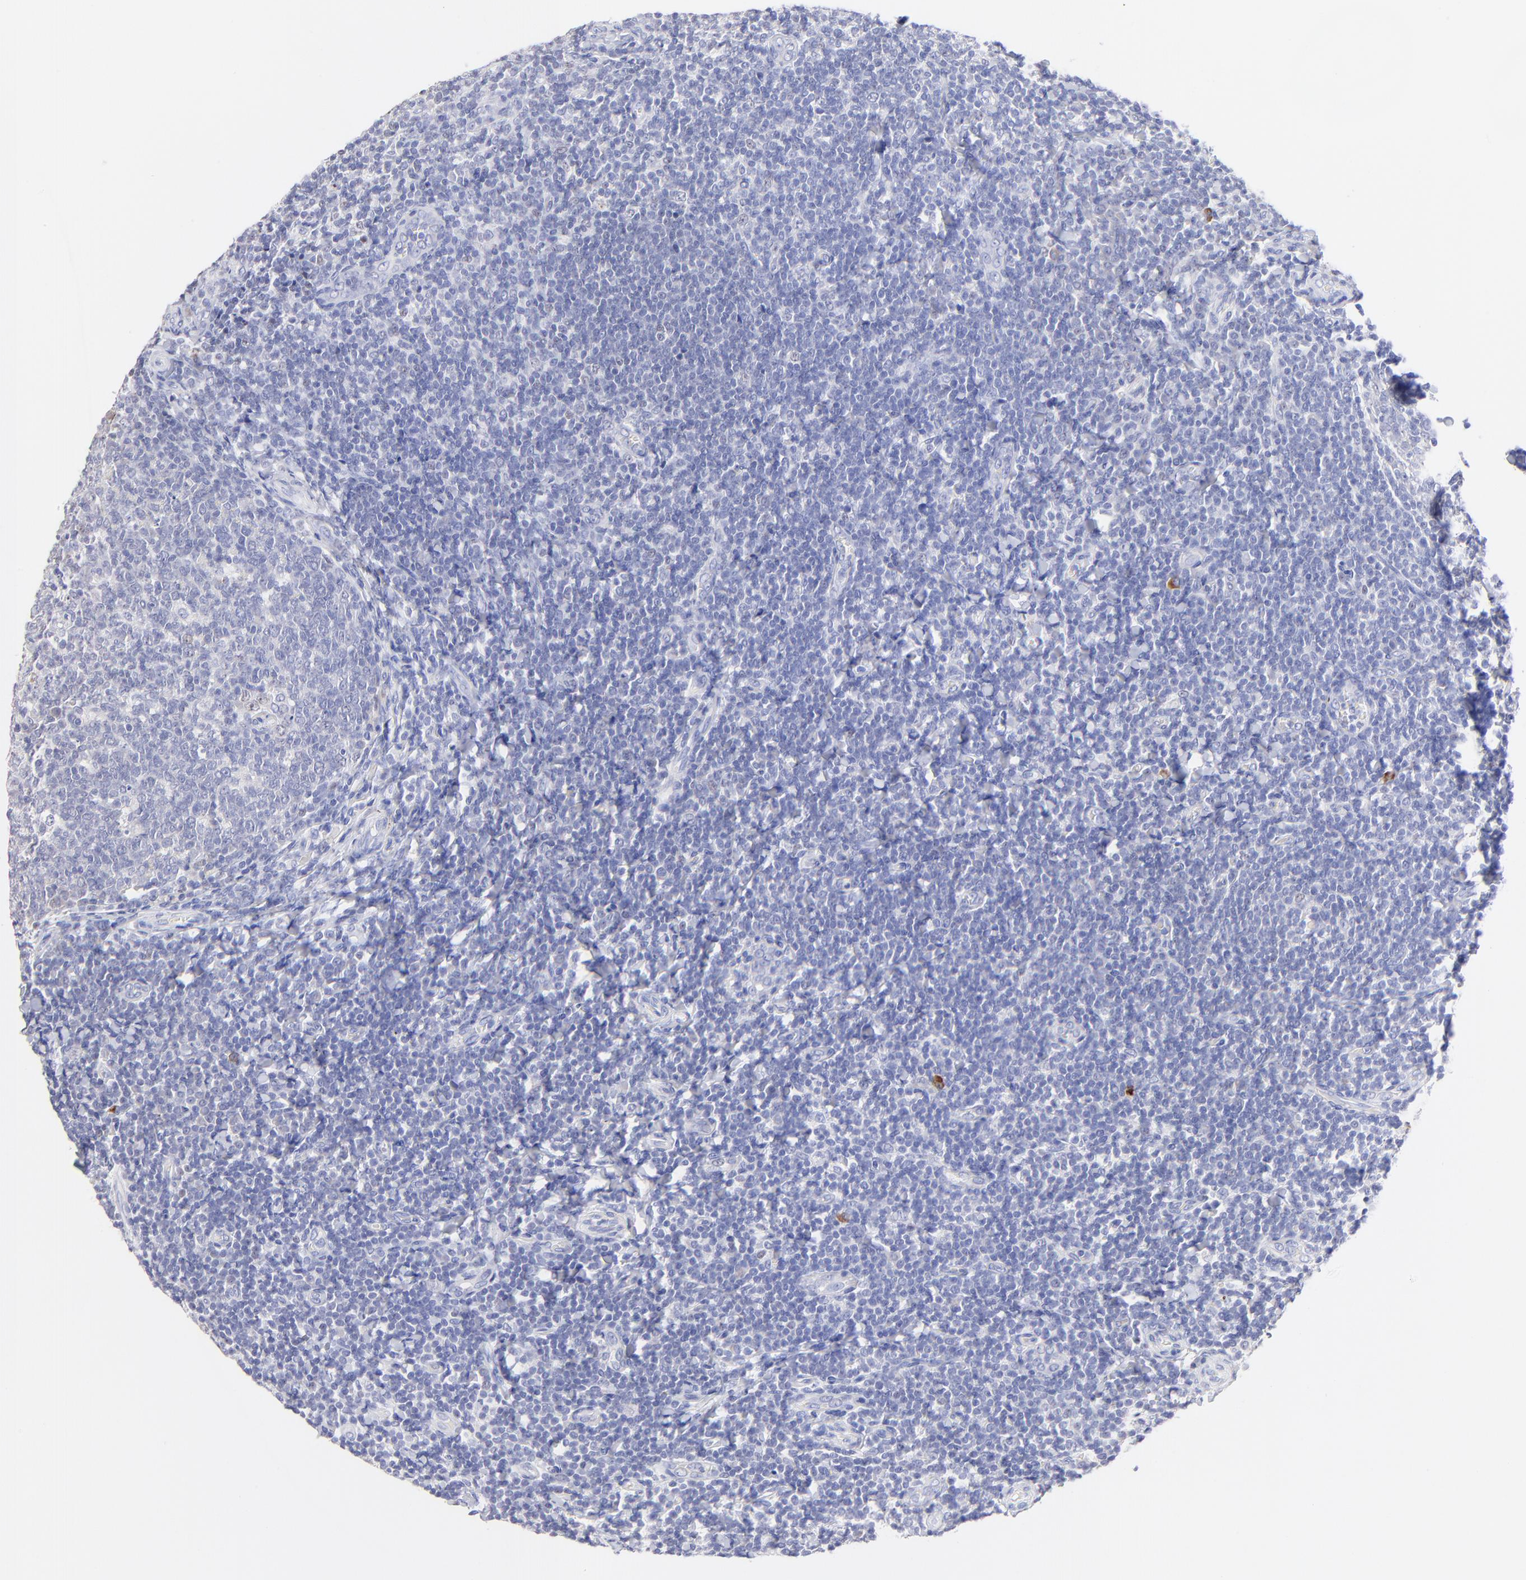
{"staining": {"intensity": "negative", "quantity": "none", "location": "none"}, "tissue": "tonsil", "cell_type": "Germinal center cells", "image_type": "normal", "snomed": [{"axis": "morphology", "description": "Normal tissue, NOS"}, {"axis": "topography", "description": "Tonsil"}], "caption": "There is no significant staining in germinal center cells of tonsil. Nuclei are stained in blue.", "gene": "RAB3A", "patient": {"sex": "male", "age": 31}}